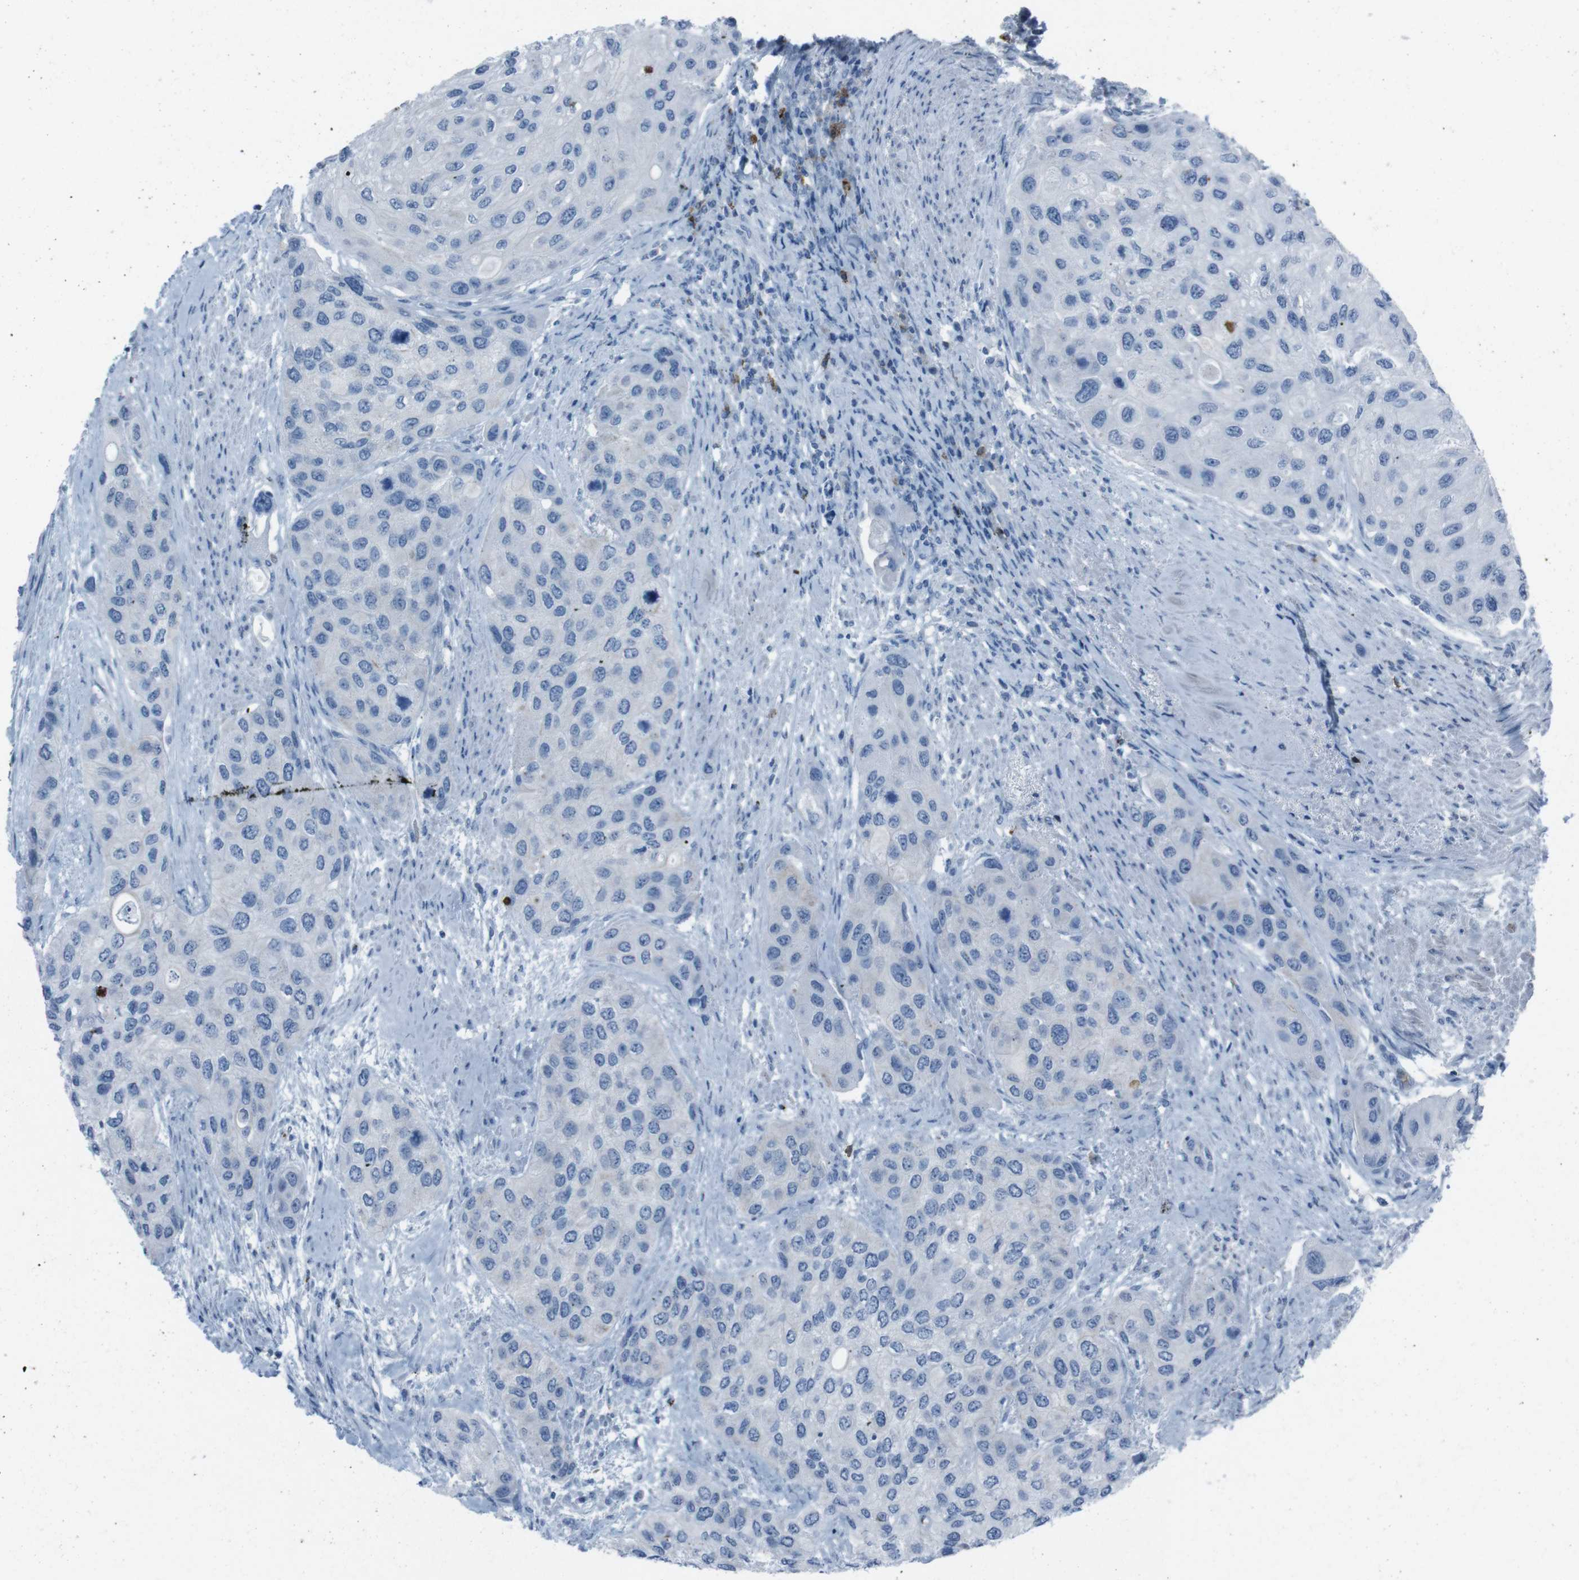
{"staining": {"intensity": "negative", "quantity": "none", "location": "none"}, "tissue": "urothelial cancer", "cell_type": "Tumor cells", "image_type": "cancer", "snomed": [{"axis": "morphology", "description": "Urothelial carcinoma, High grade"}, {"axis": "topography", "description": "Urinary bladder"}], "caption": "This is a image of immunohistochemistry staining of urothelial carcinoma (high-grade), which shows no expression in tumor cells. (Immunohistochemistry (ihc), brightfield microscopy, high magnification).", "gene": "ST6GAL1", "patient": {"sex": "female", "age": 56}}